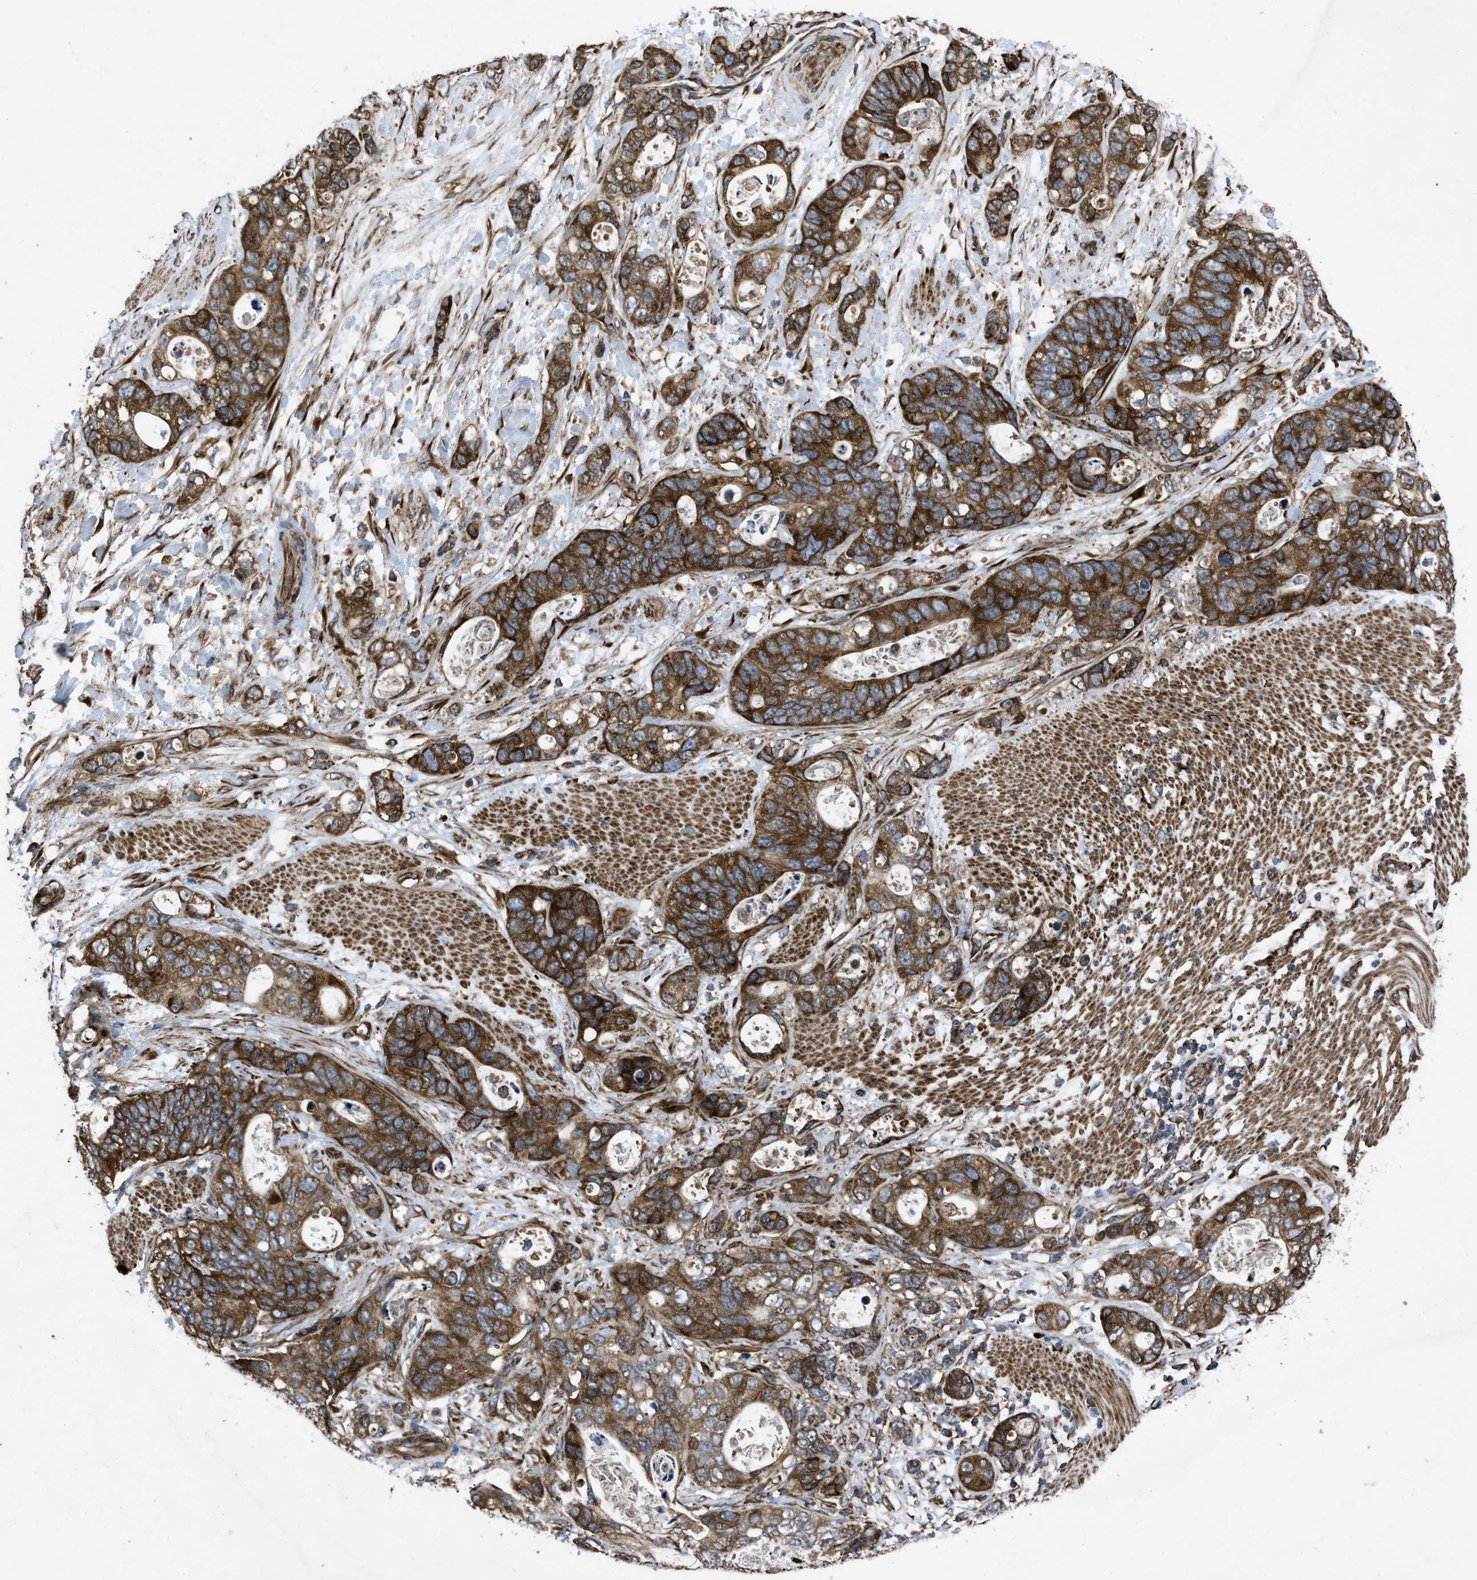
{"staining": {"intensity": "strong", "quantity": ">75%", "location": "cytoplasmic/membranous"}, "tissue": "stomach cancer", "cell_type": "Tumor cells", "image_type": "cancer", "snomed": [{"axis": "morphology", "description": "Normal tissue, NOS"}, {"axis": "morphology", "description": "Adenocarcinoma, NOS"}, {"axis": "topography", "description": "Stomach"}], "caption": "Immunohistochemistry (IHC) of human stomach adenocarcinoma demonstrates high levels of strong cytoplasmic/membranous positivity in approximately >75% of tumor cells. Nuclei are stained in blue.", "gene": "PER3", "patient": {"sex": "female", "age": 89}}